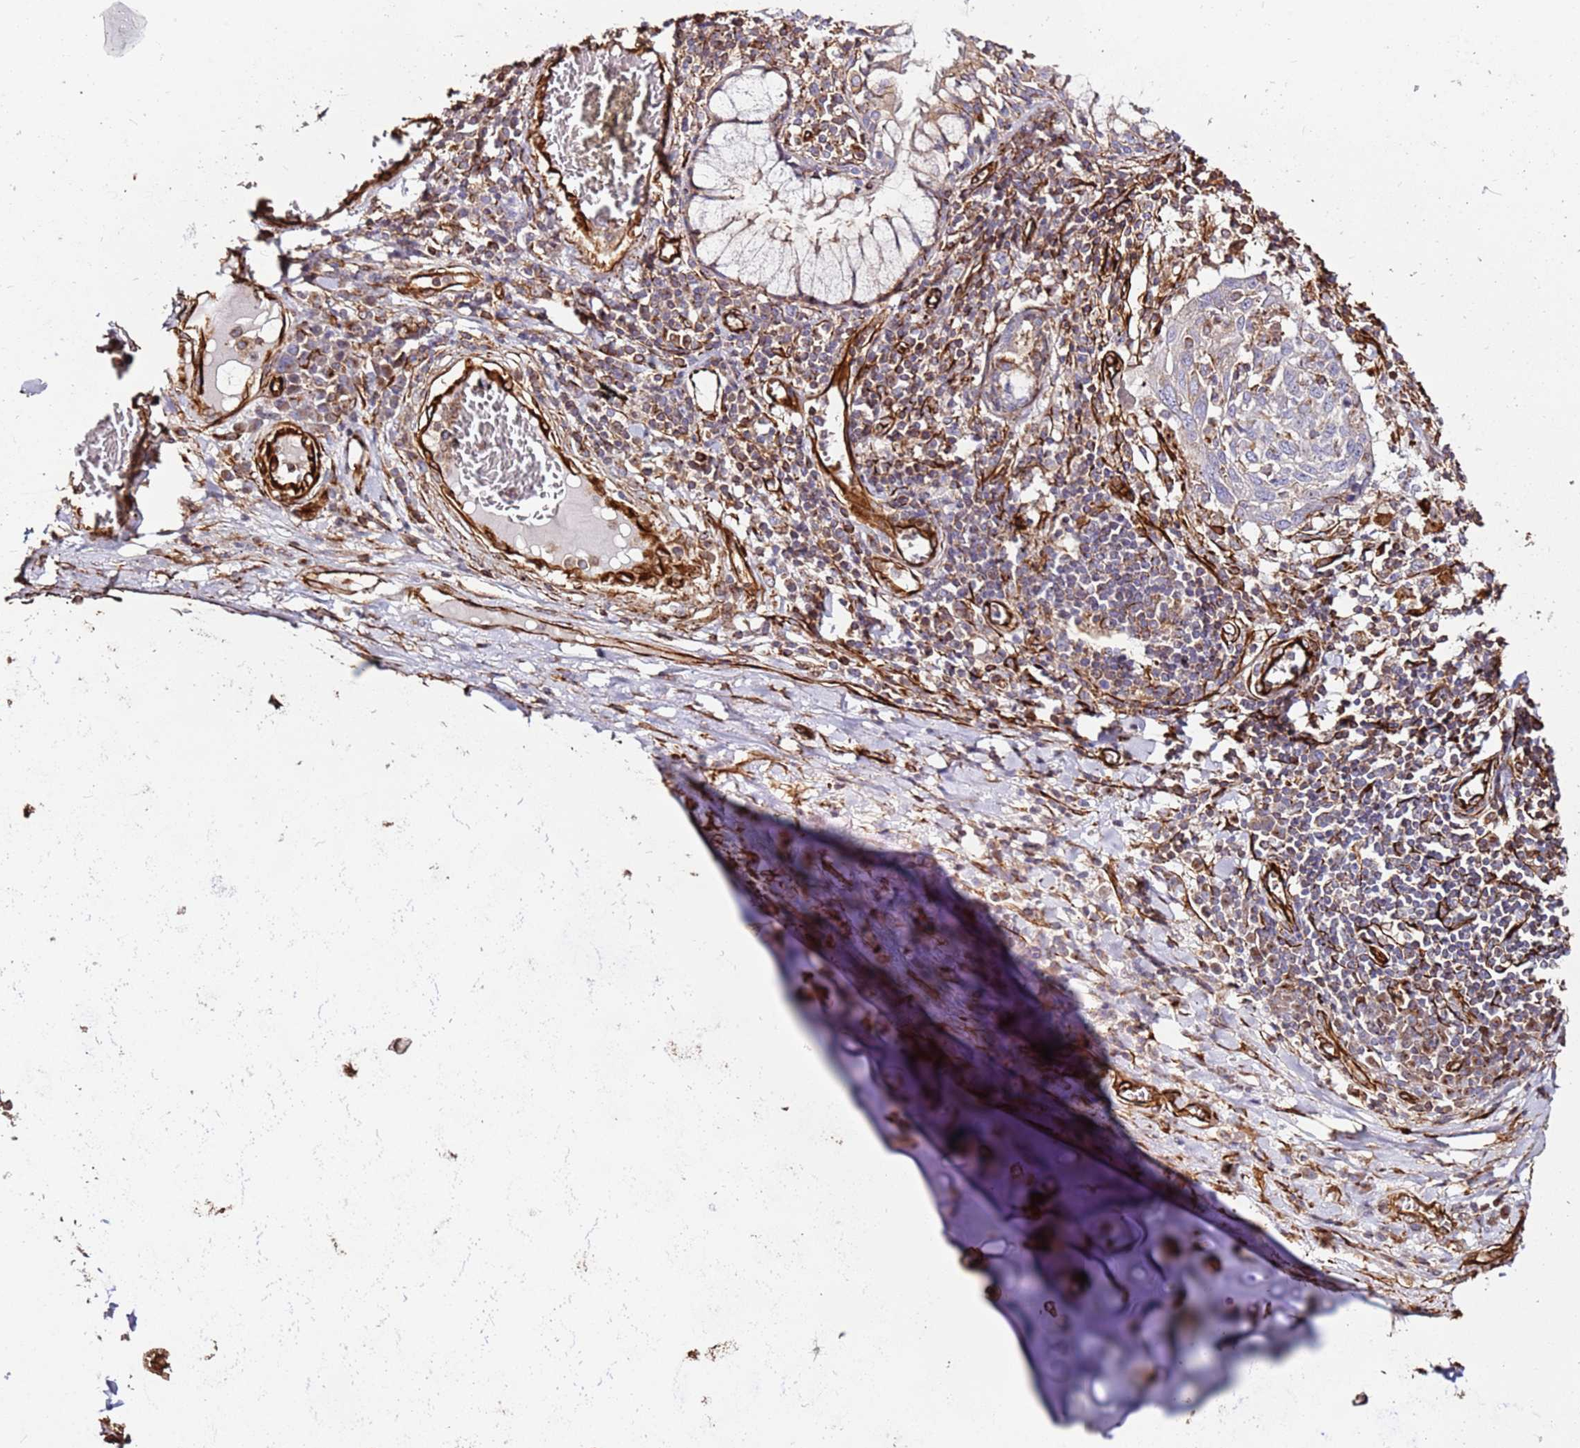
{"staining": {"intensity": "negative", "quantity": "none", "location": "none"}, "tissue": "lung cancer", "cell_type": "Tumor cells", "image_type": "cancer", "snomed": [{"axis": "morphology", "description": "Squamous cell carcinoma, NOS"}, {"axis": "topography", "description": "Lung"}], "caption": "A histopathology image of human squamous cell carcinoma (lung) is negative for staining in tumor cells. (DAB (3,3'-diaminobenzidine) immunohistochemistry (IHC) with hematoxylin counter stain).", "gene": "MRGPRE", "patient": {"sex": "male", "age": 65}}